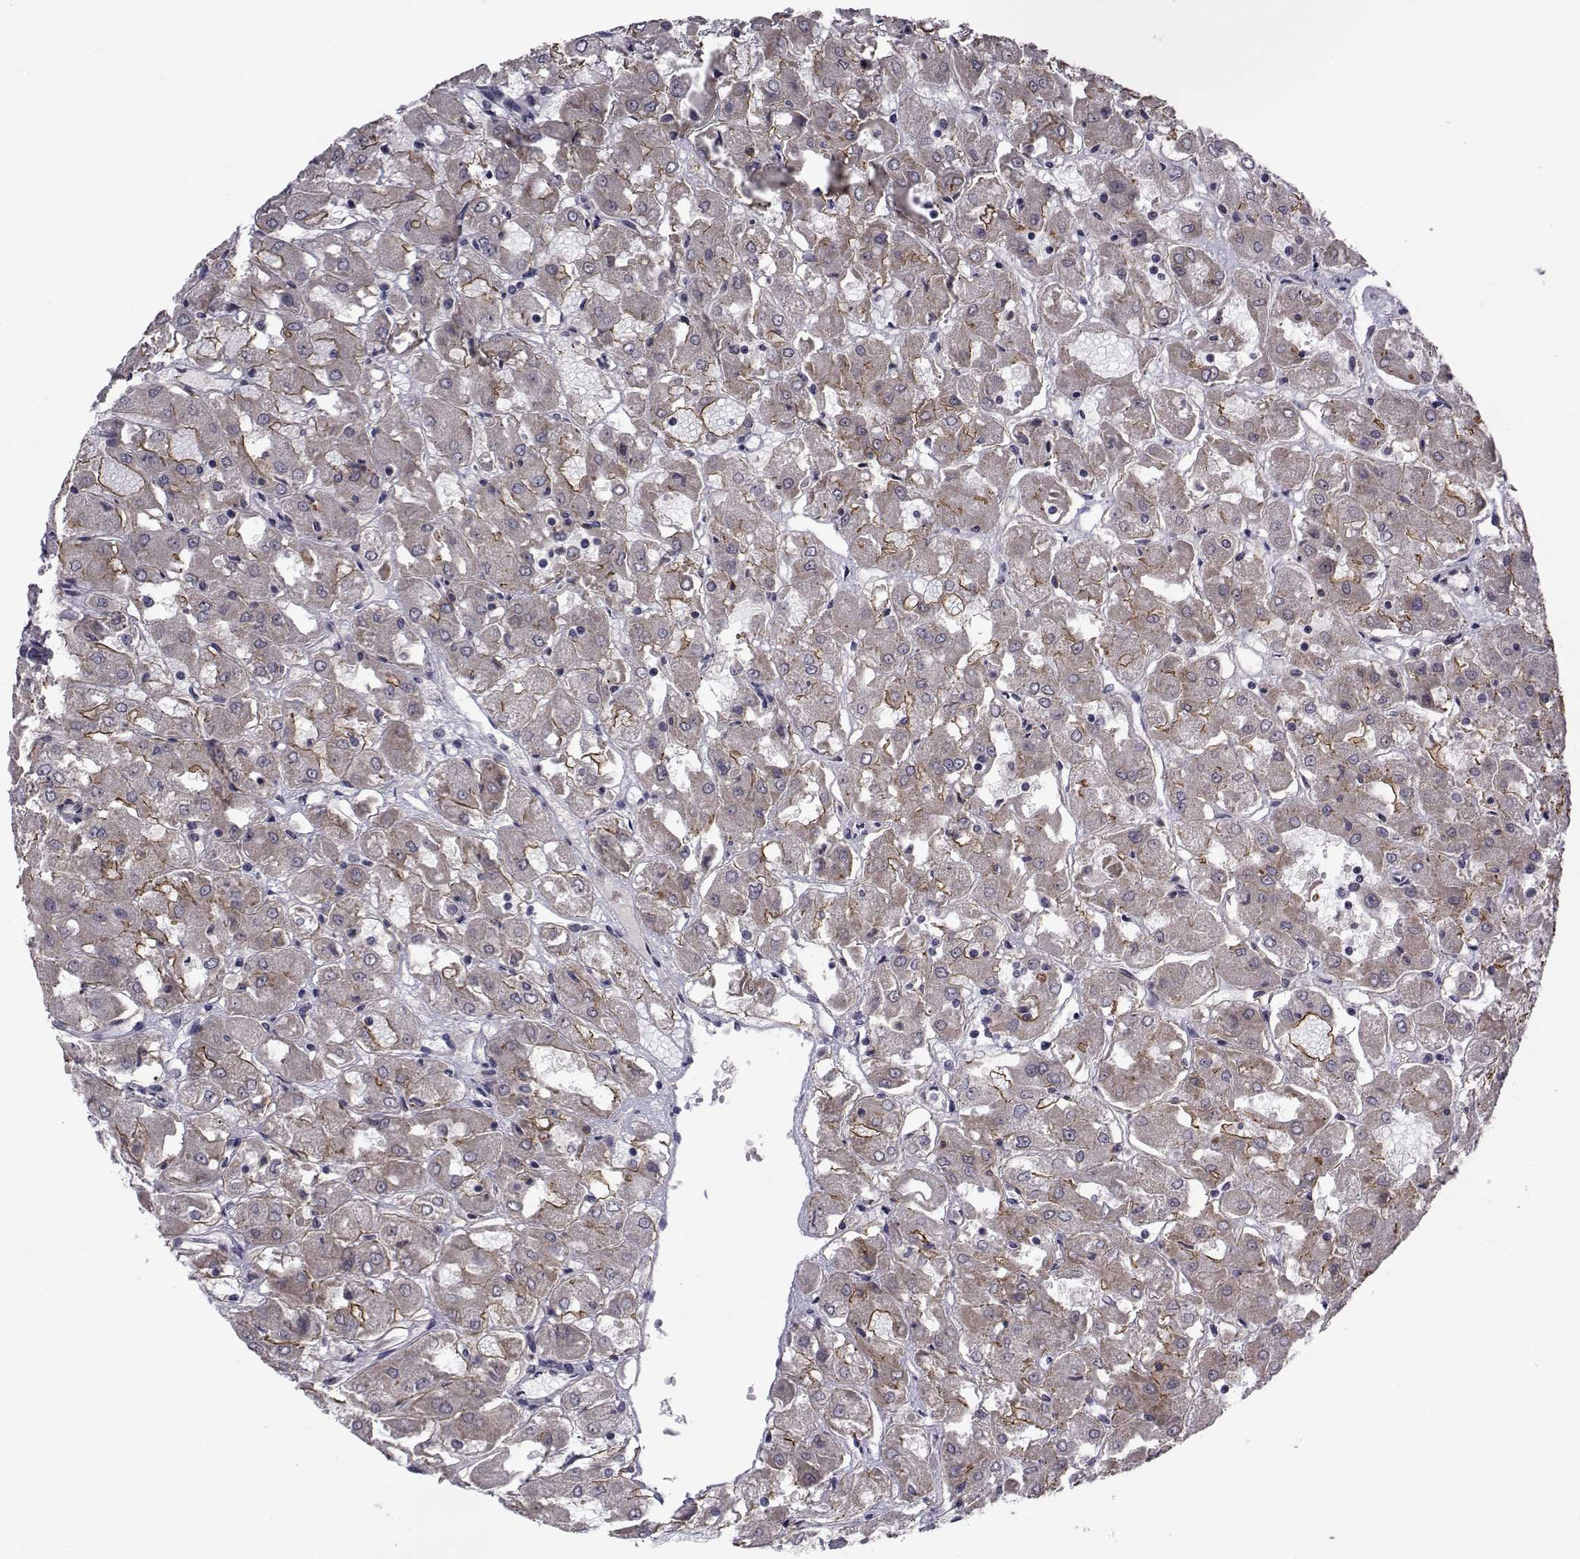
{"staining": {"intensity": "negative", "quantity": "none", "location": "none"}, "tissue": "renal cancer", "cell_type": "Tumor cells", "image_type": "cancer", "snomed": [{"axis": "morphology", "description": "Adenocarcinoma, NOS"}, {"axis": "topography", "description": "Kidney"}], "caption": "This photomicrograph is of renal cancer stained with IHC to label a protein in brown with the nuclei are counter-stained blue. There is no expression in tumor cells.", "gene": "CFAP74", "patient": {"sex": "male", "age": 72}}